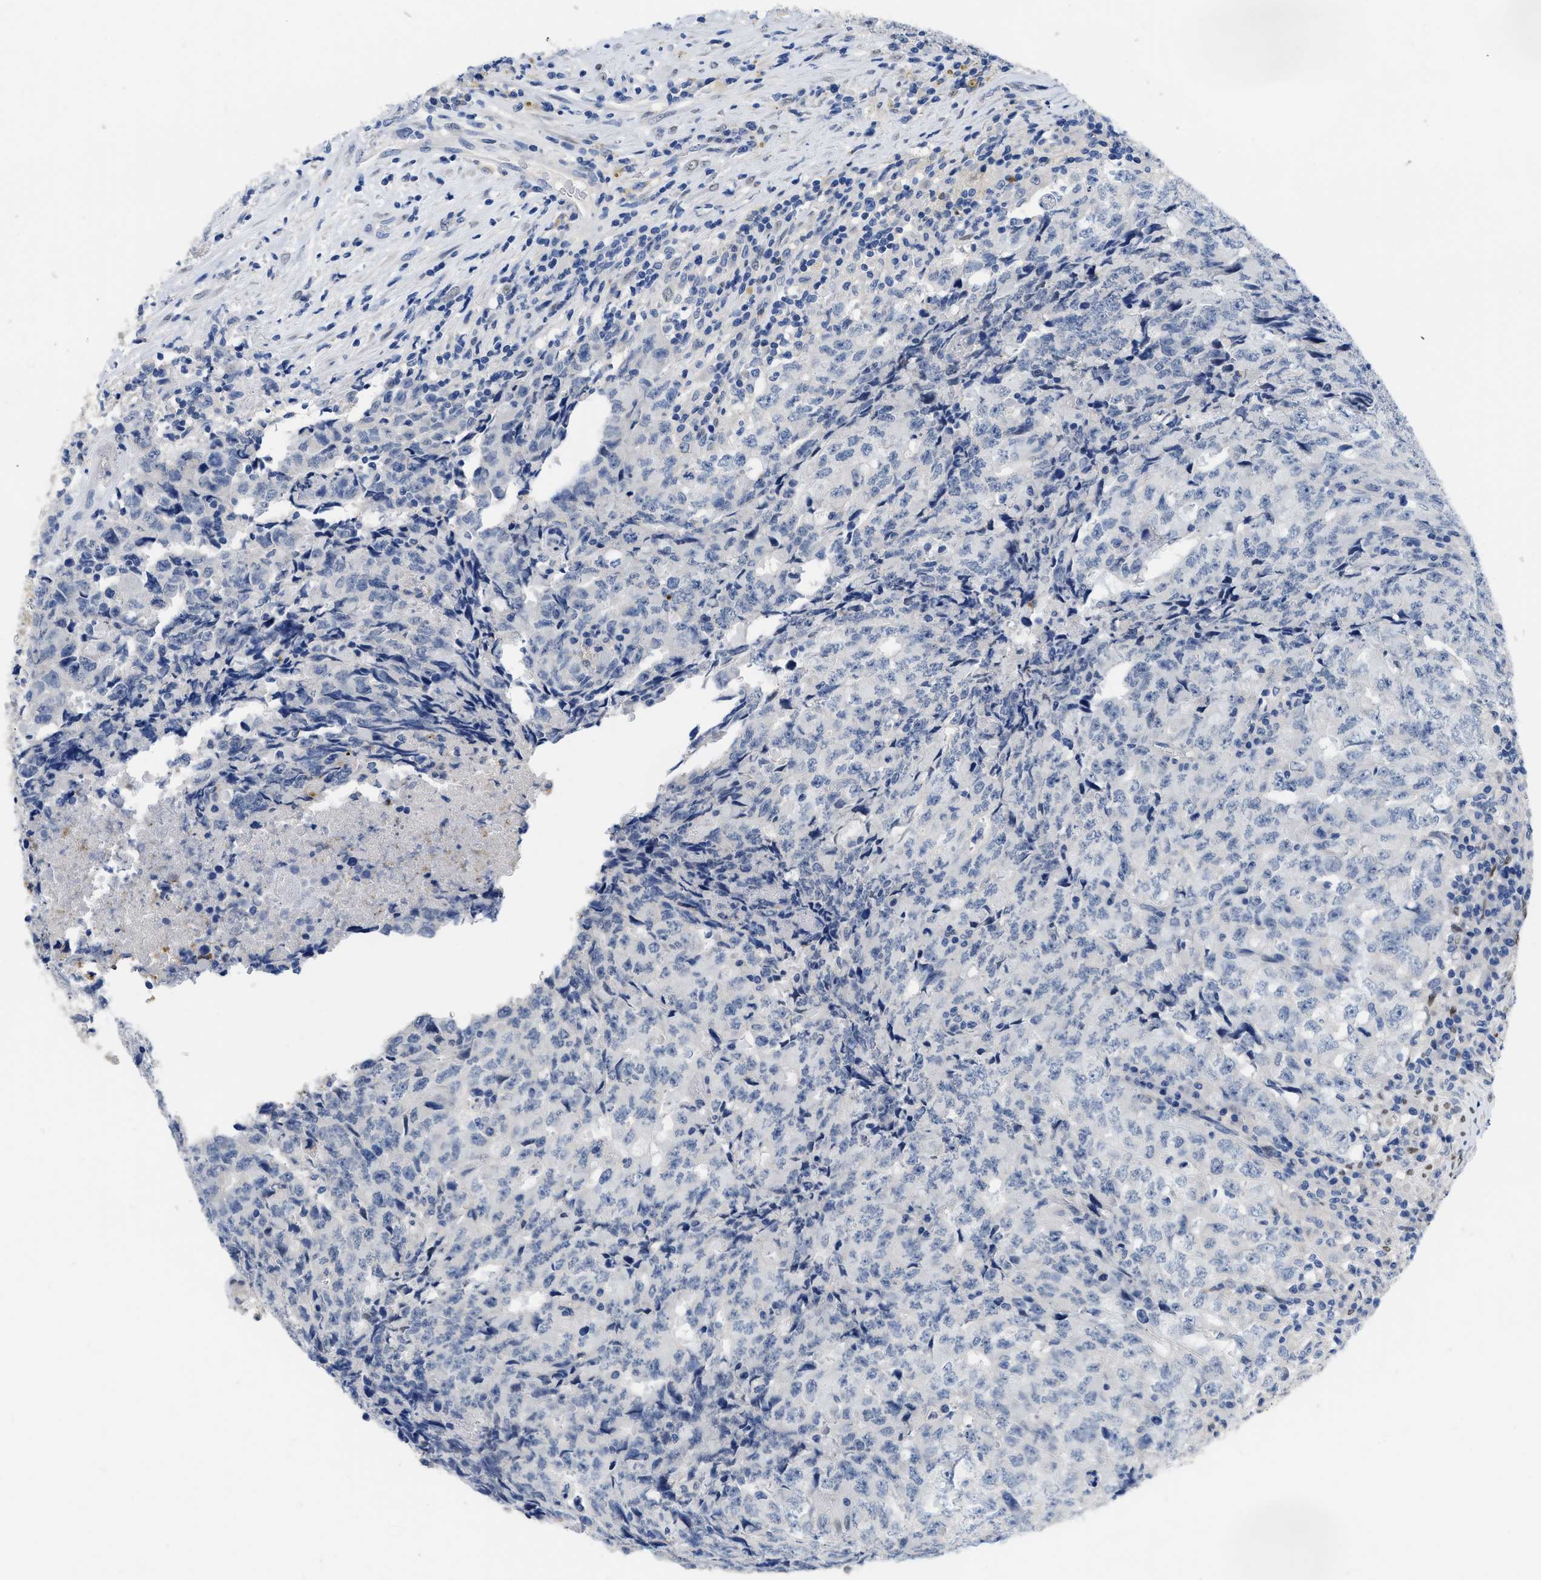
{"staining": {"intensity": "negative", "quantity": "none", "location": "none"}, "tissue": "testis cancer", "cell_type": "Tumor cells", "image_type": "cancer", "snomed": [{"axis": "morphology", "description": "Necrosis, NOS"}, {"axis": "morphology", "description": "Carcinoma, Embryonal, NOS"}, {"axis": "topography", "description": "Testis"}], "caption": "DAB immunohistochemical staining of human embryonal carcinoma (testis) demonstrates no significant positivity in tumor cells.", "gene": "NFIX", "patient": {"sex": "male", "age": 19}}